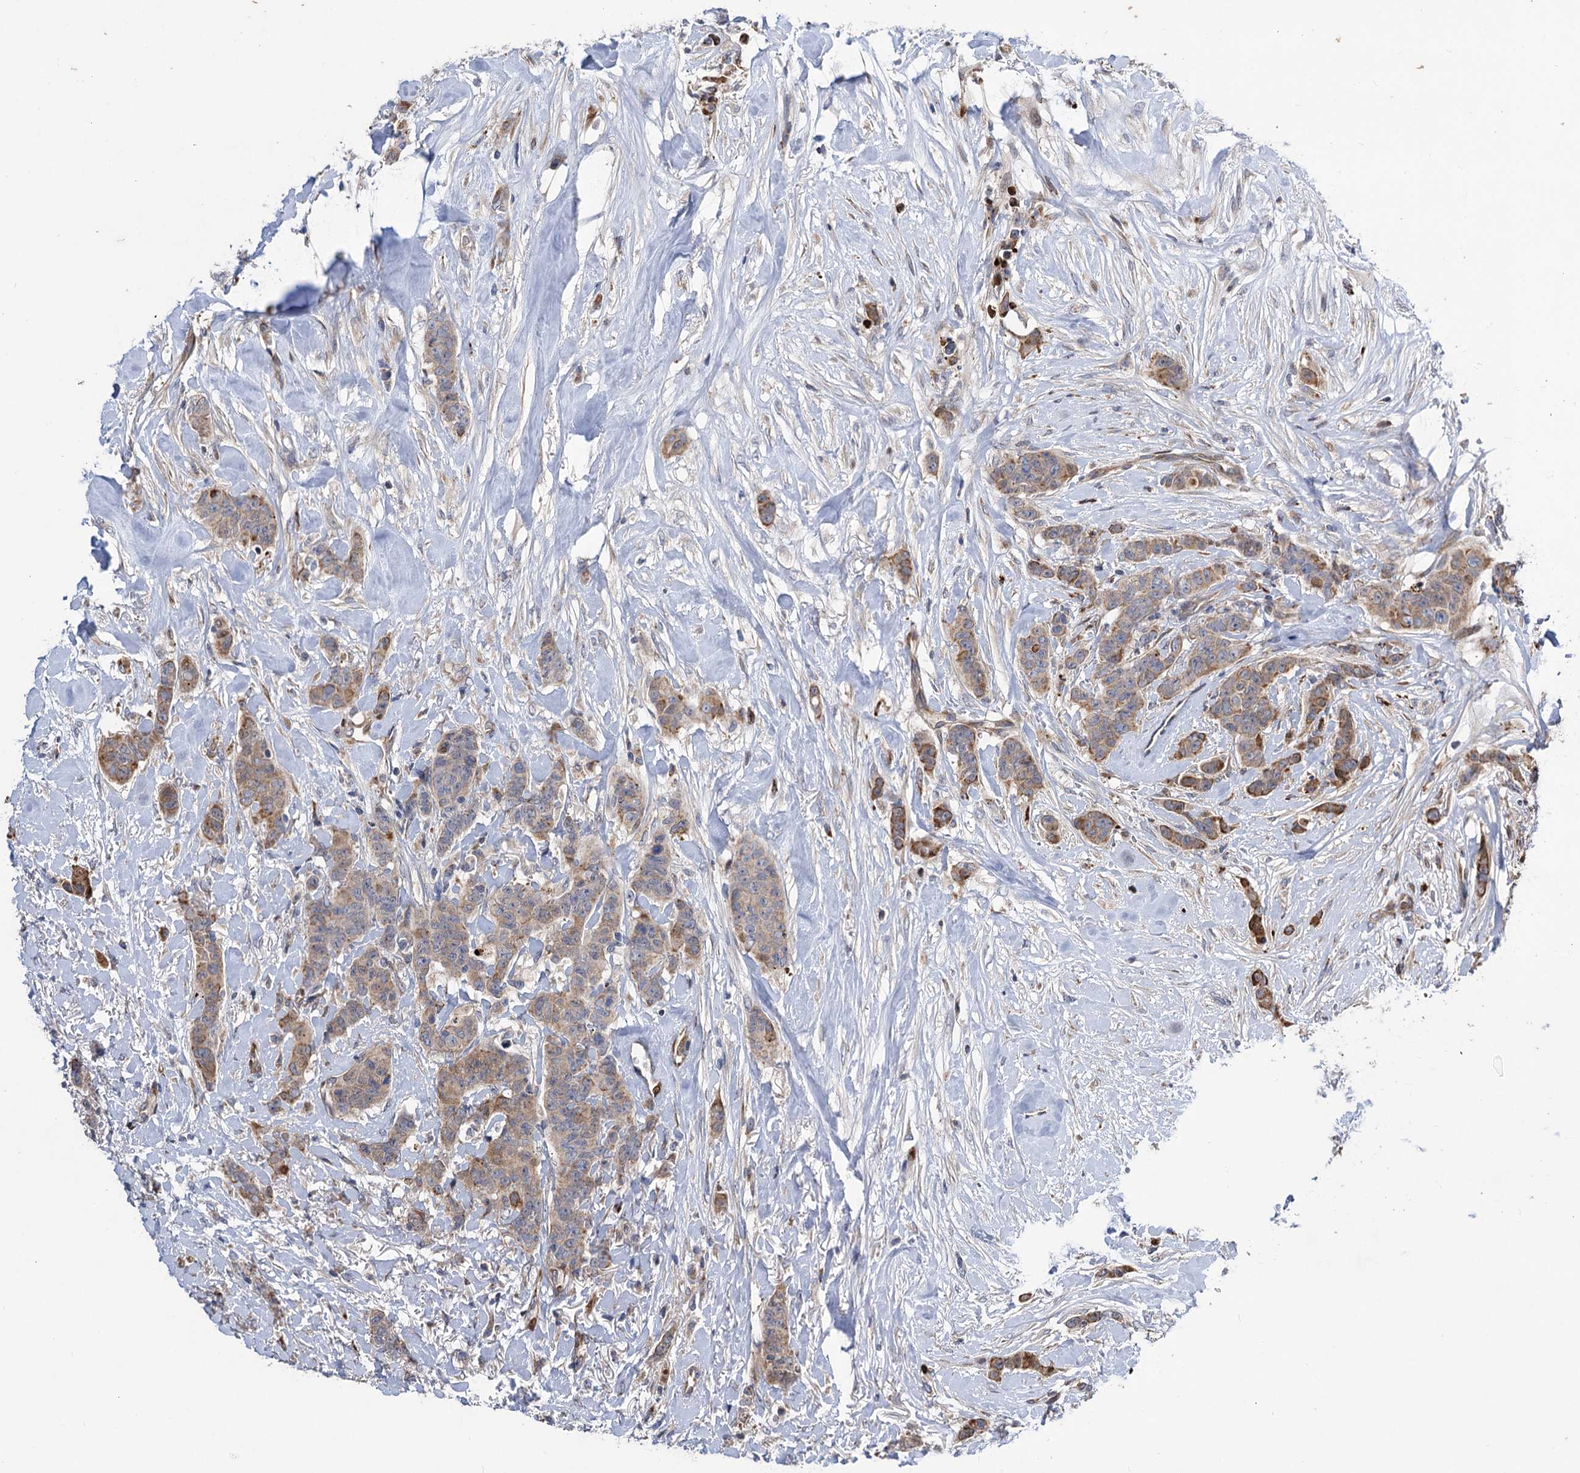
{"staining": {"intensity": "moderate", "quantity": "<25%", "location": "cytoplasmic/membranous"}, "tissue": "breast cancer", "cell_type": "Tumor cells", "image_type": "cancer", "snomed": [{"axis": "morphology", "description": "Duct carcinoma"}, {"axis": "topography", "description": "Breast"}], "caption": "Protein expression analysis of breast infiltrating ductal carcinoma exhibits moderate cytoplasmic/membranous positivity in about <25% of tumor cells.", "gene": "UBR1", "patient": {"sex": "female", "age": 40}}